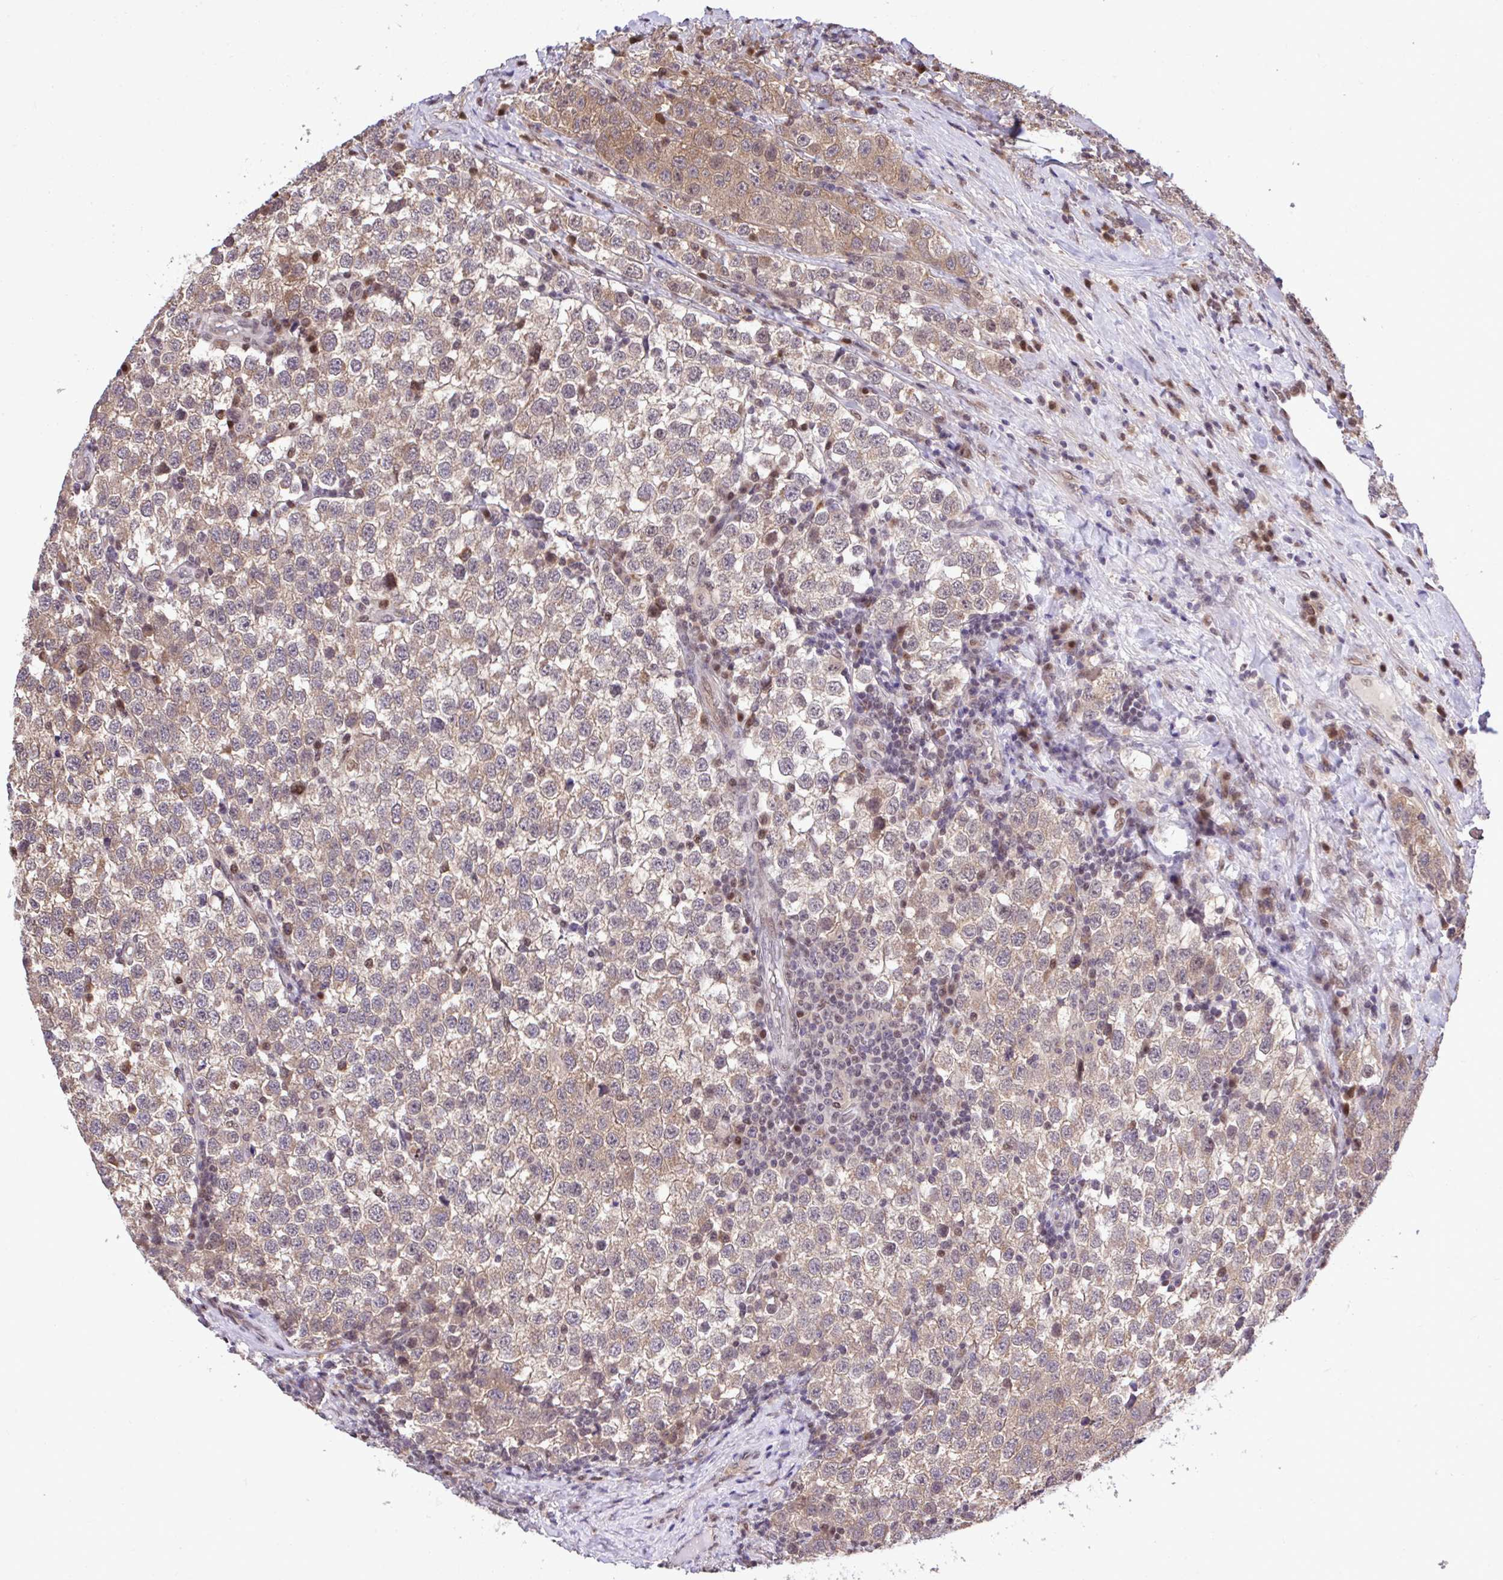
{"staining": {"intensity": "weak", "quantity": ">75%", "location": "cytoplasmic/membranous"}, "tissue": "testis cancer", "cell_type": "Tumor cells", "image_type": "cancer", "snomed": [{"axis": "morphology", "description": "Seminoma, NOS"}, {"axis": "topography", "description": "Testis"}], "caption": "A histopathology image of testis cancer (seminoma) stained for a protein shows weak cytoplasmic/membranous brown staining in tumor cells.", "gene": "GLIS3", "patient": {"sex": "male", "age": 34}}